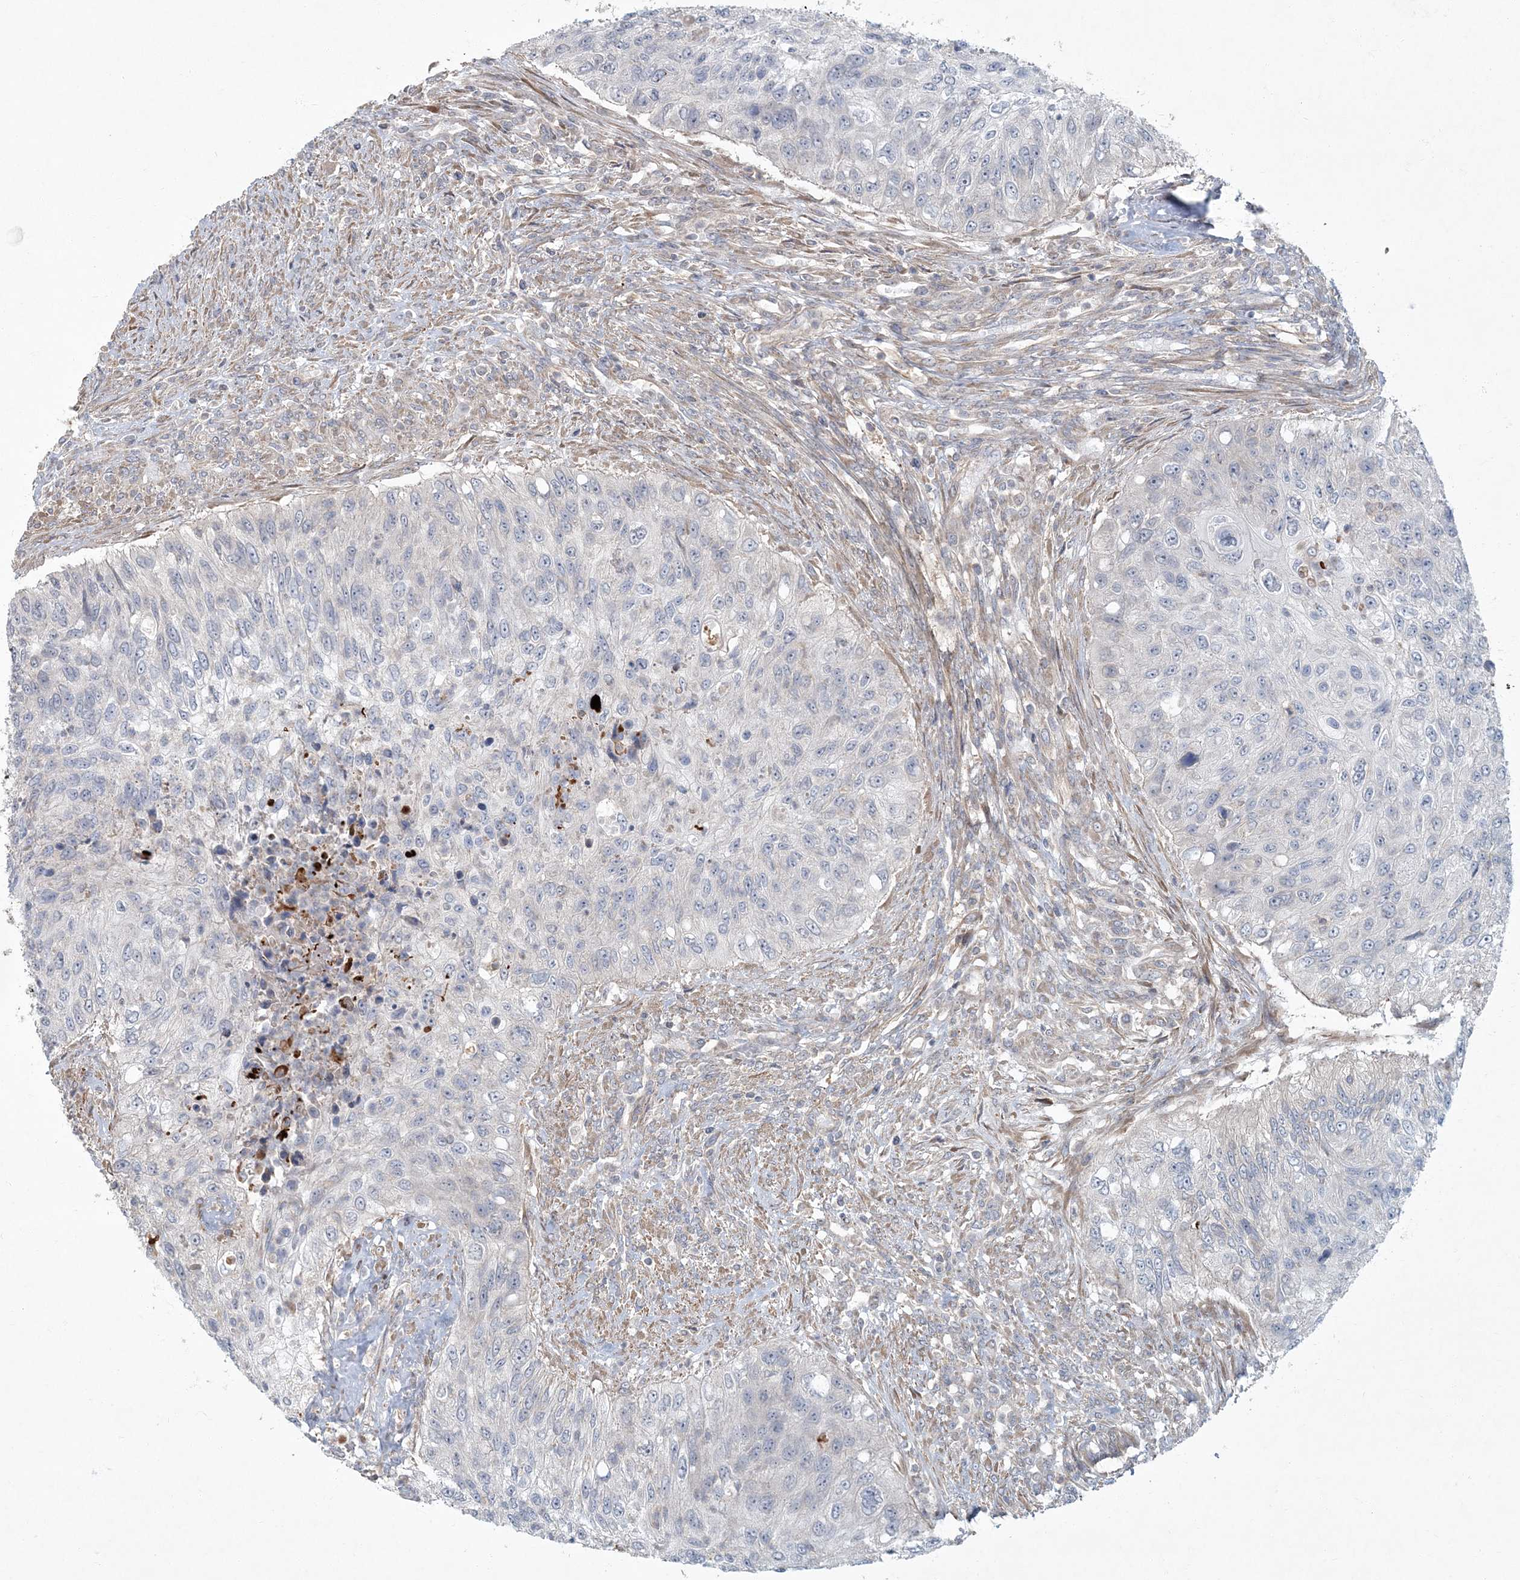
{"staining": {"intensity": "negative", "quantity": "none", "location": "none"}, "tissue": "urothelial cancer", "cell_type": "Tumor cells", "image_type": "cancer", "snomed": [{"axis": "morphology", "description": "Urothelial carcinoma, High grade"}, {"axis": "topography", "description": "Urinary bladder"}], "caption": "This is a micrograph of IHC staining of urothelial carcinoma (high-grade), which shows no expression in tumor cells.", "gene": "ARHGEF38", "patient": {"sex": "female", "age": 60}}